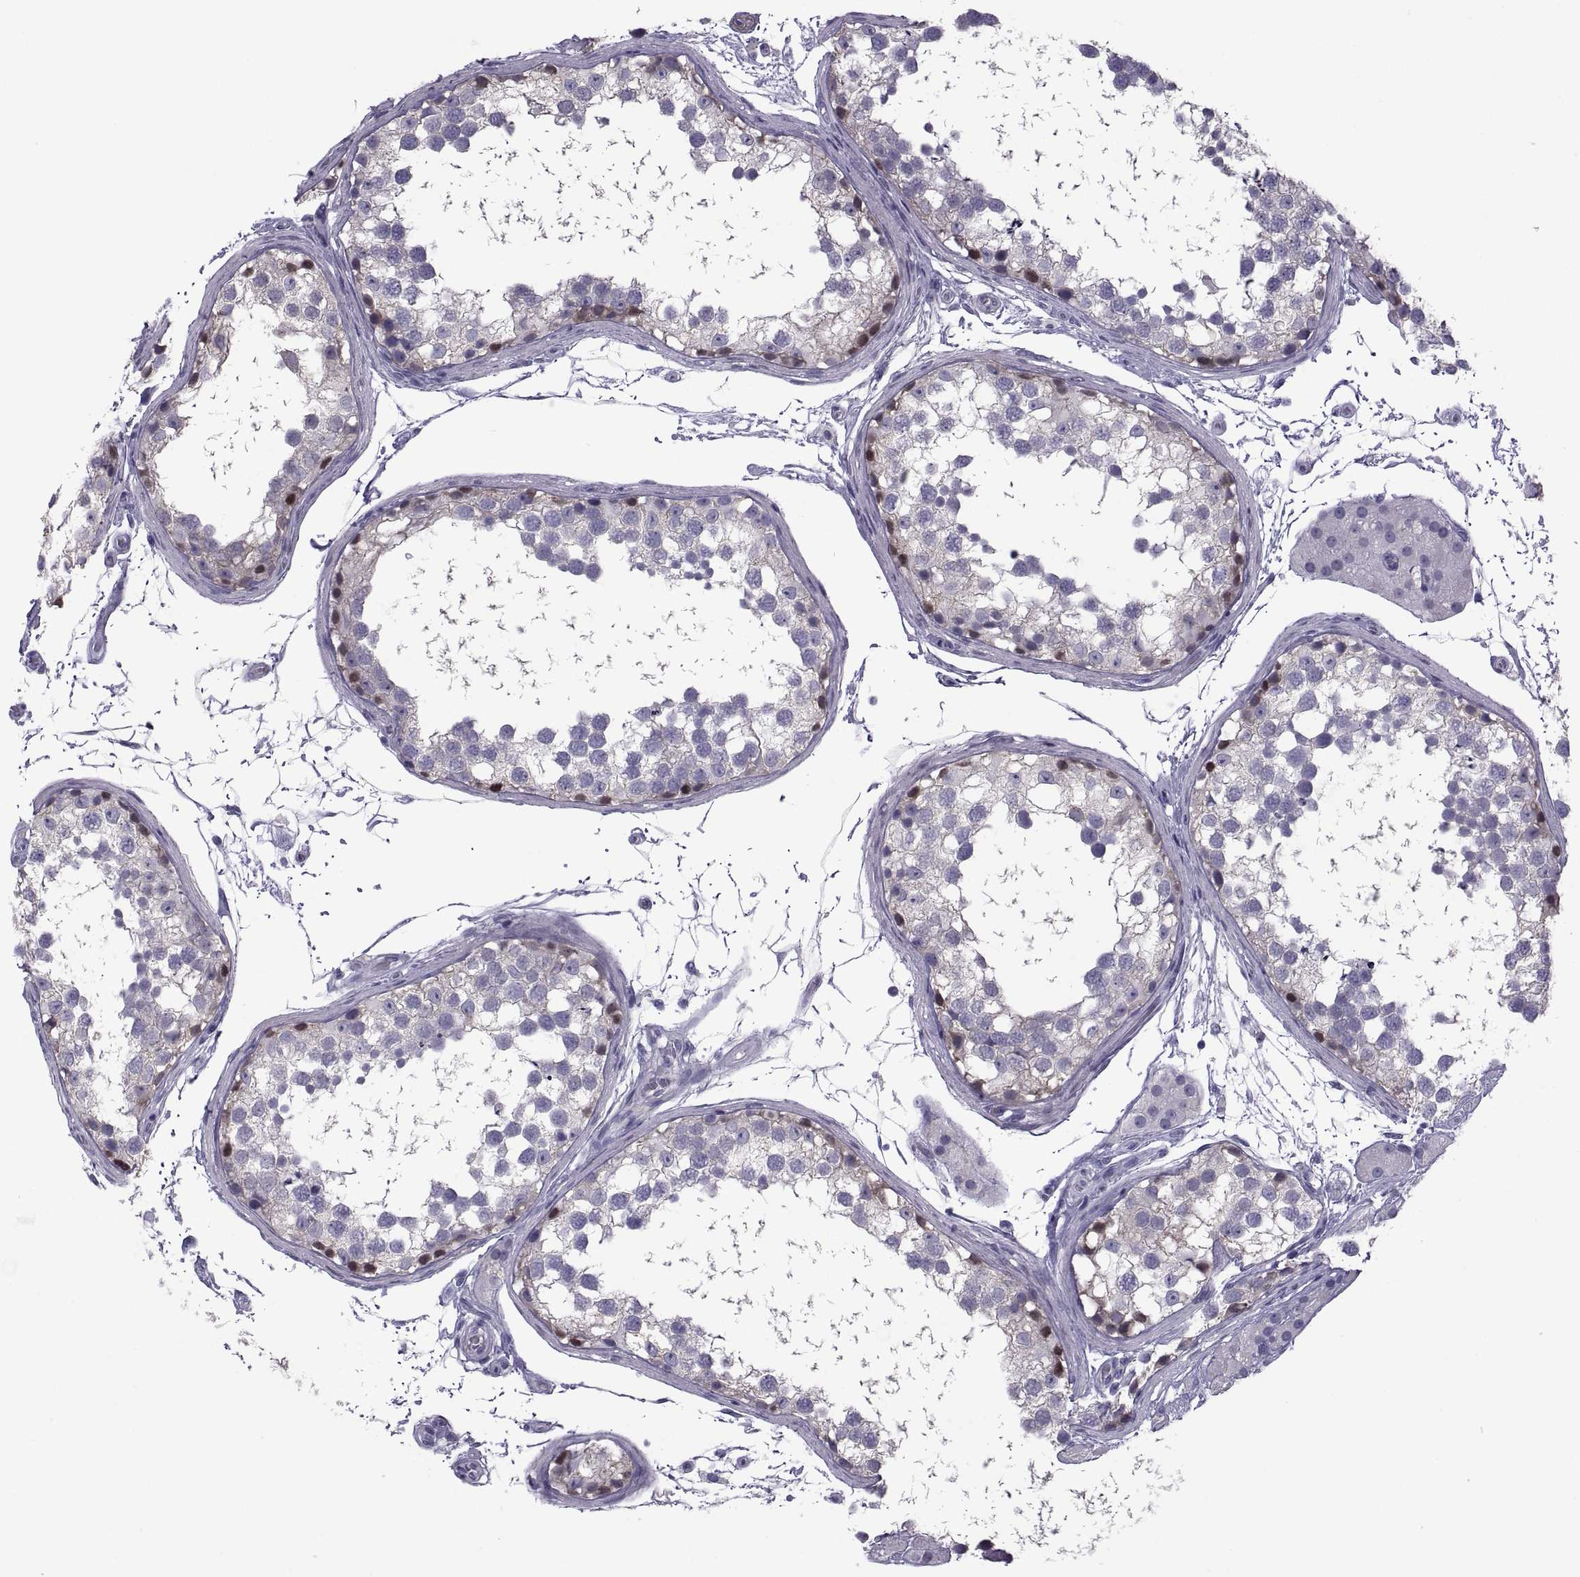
{"staining": {"intensity": "strong", "quantity": "<25%", "location": "cytoplasmic/membranous"}, "tissue": "testis", "cell_type": "Cells in seminiferous ducts", "image_type": "normal", "snomed": [{"axis": "morphology", "description": "Normal tissue, NOS"}, {"axis": "morphology", "description": "Seminoma, NOS"}, {"axis": "topography", "description": "Testis"}], "caption": "This photomicrograph demonstrates immunohistochemistry (IHC) staining of benign human testis, with medium strong cytoplasmic/membranous positivity in about <25% of cells in seminiferous ducts.", "gene": "MAGEB1", "patient": {"sex": "male", "age": 65}}